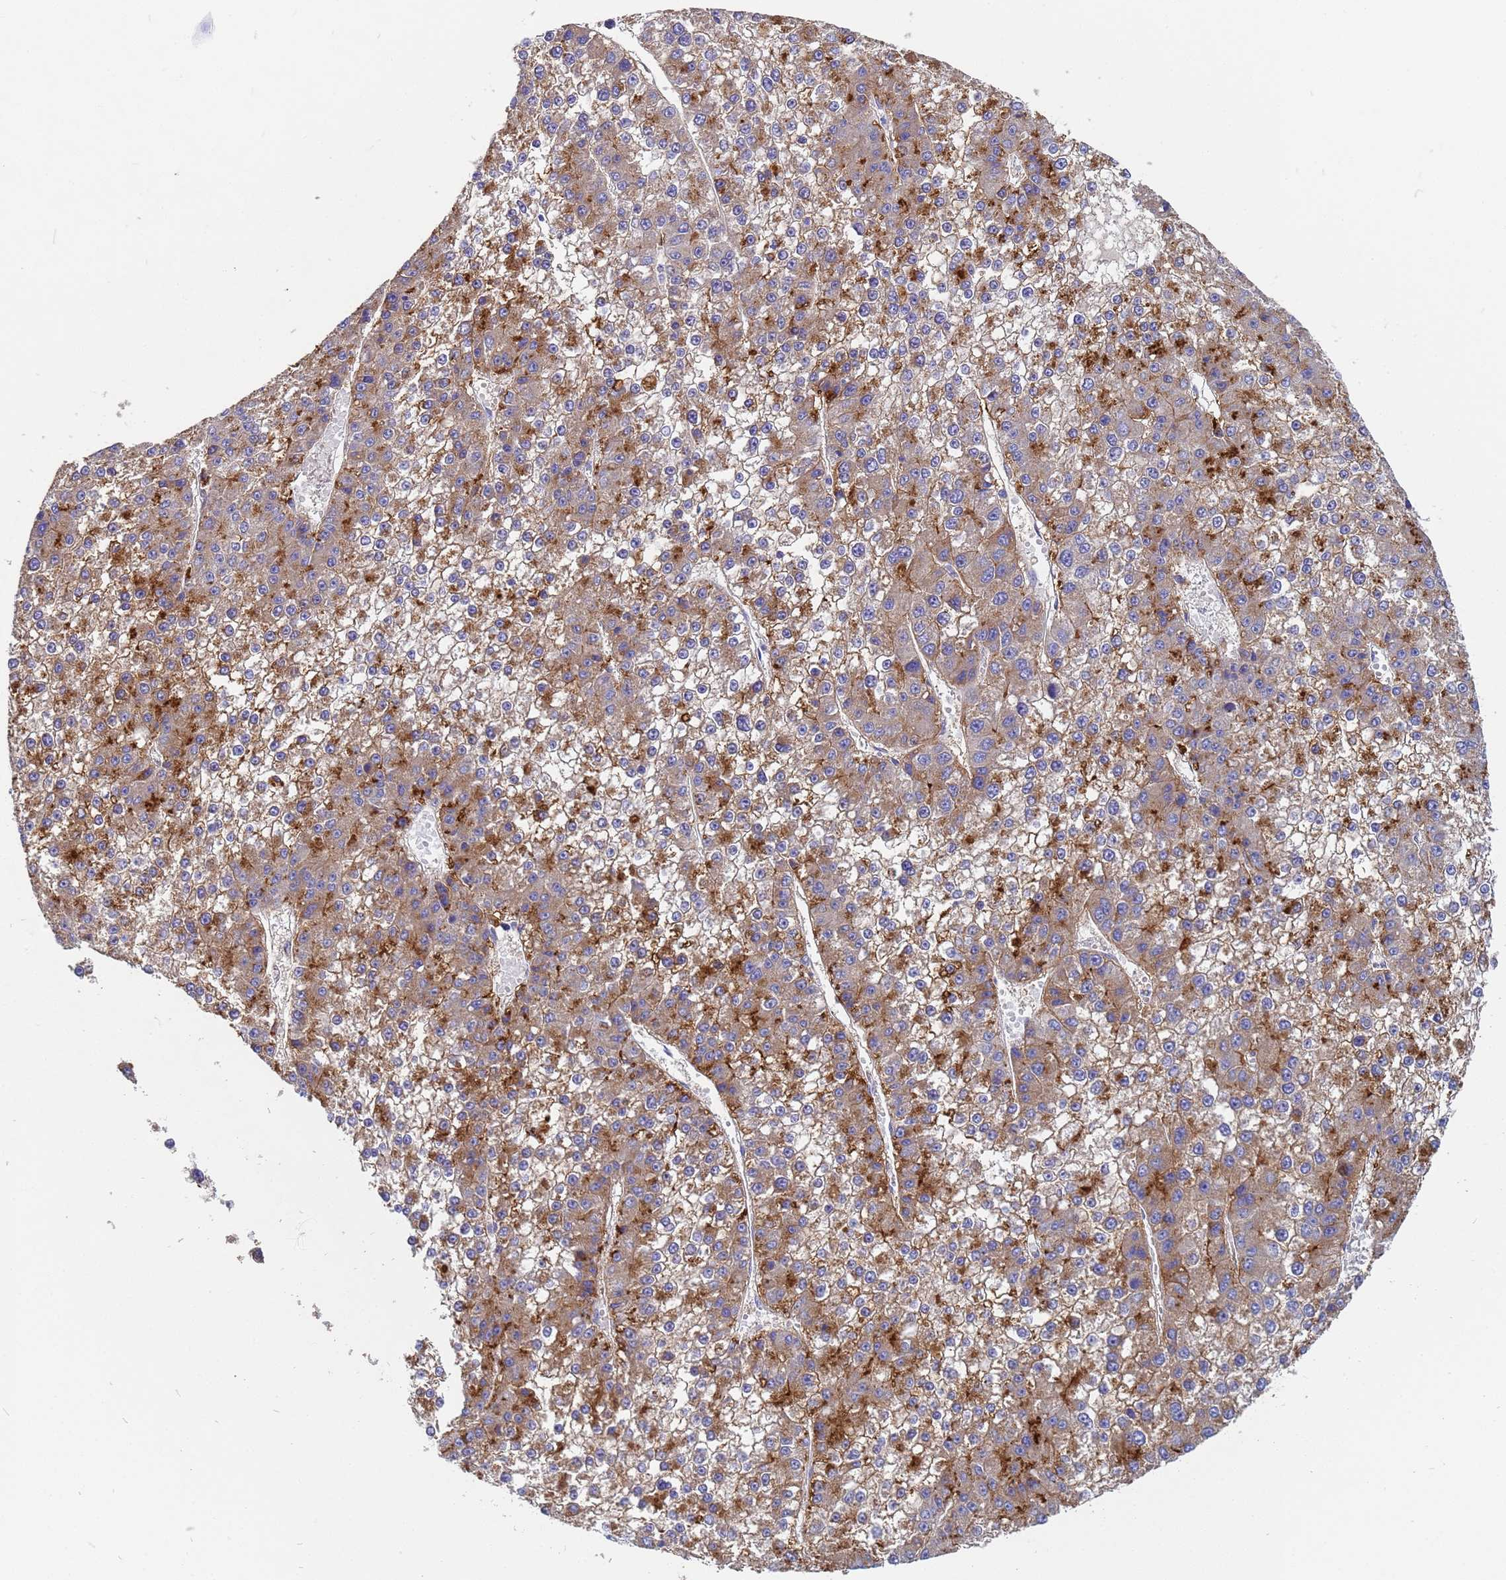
{"staining": {"intensity": "moderate", "quantity": "25%-75%", "location": "cytoplasmic/membranous"}, "tissue": "liver cancer", "cell_type": "Tumor cells", "image_type": "cancer", "snomed": [{"axis": "morphology", "description": "Carcinoma, Hepatocellular, NOS"}, {"axis": "topography", "description": "Liver"}], "caption": "Immunohistochemical staining of human liver cancer (hepatocellular carcinoma) displays moderate cytoplasmic/membranous protein staining in approximately 25%-75% of tumor cells. (Stains: DAB (3,3'-diaminobenzidine) in brown, nuclei in blue, Microscopy: brightfield microscopy at high magnification).", "gene": "TM4SF4", "patient": {"sex": "female", "age": 73}}